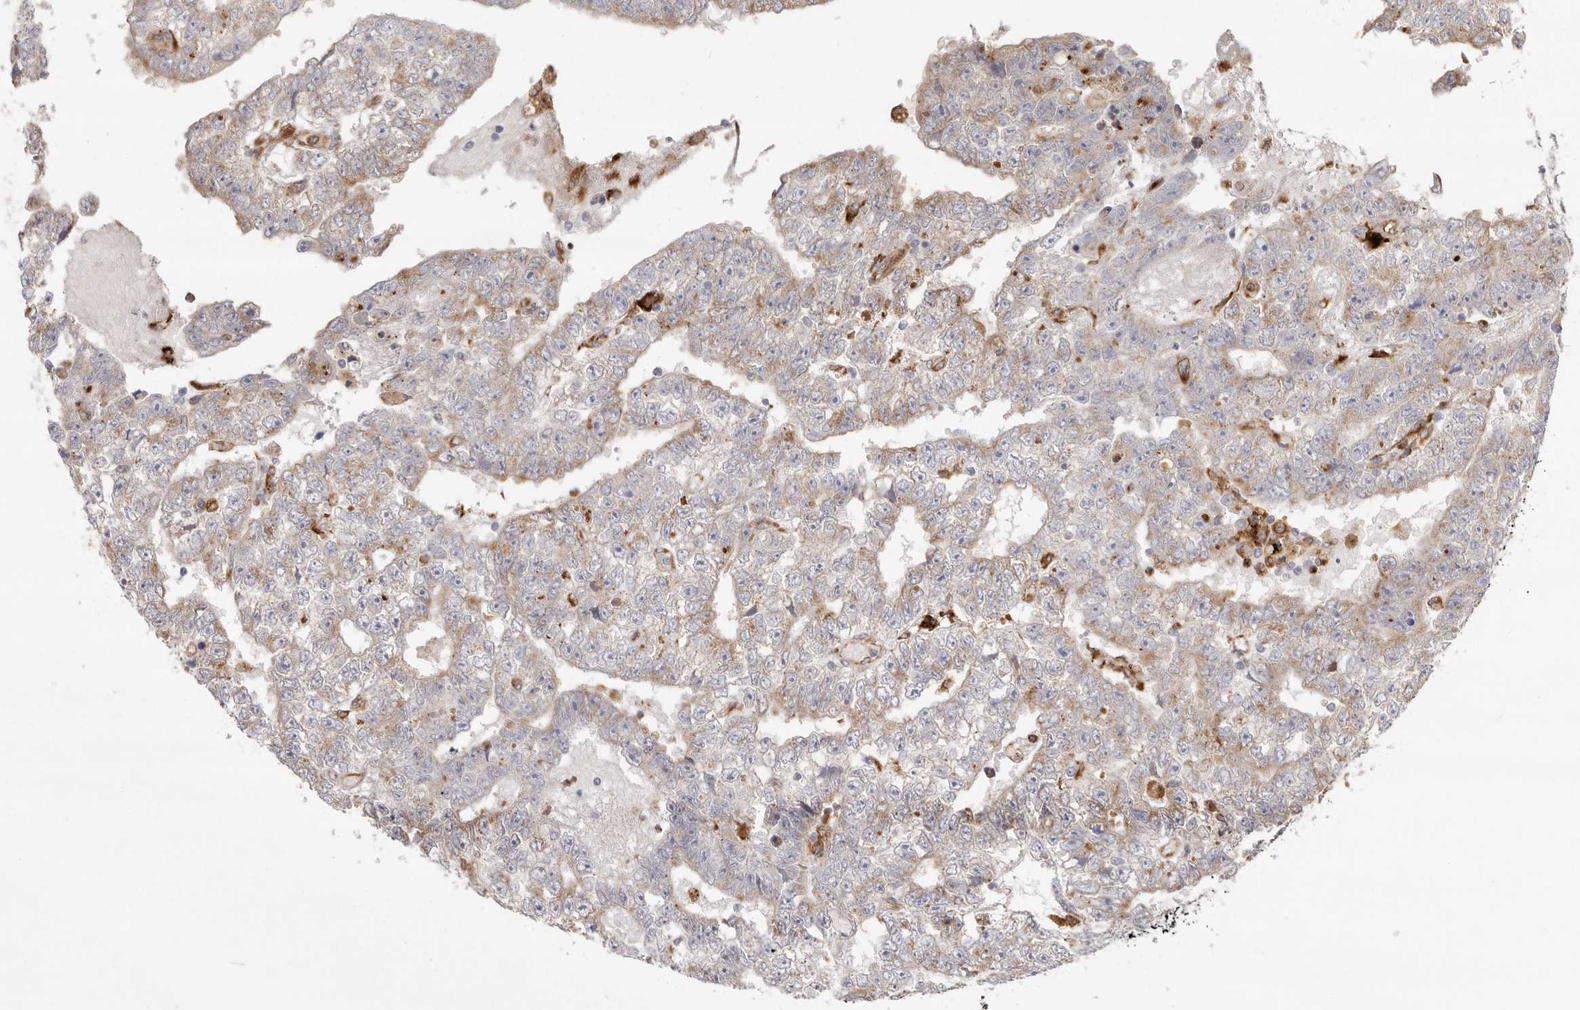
{"staining": {"intensity": "weak", "quantity": ">75%", "location": "cytoplasmic/membranous"}, "tissue": "testis cancer", "cell_type": "Tumor cells", "image_type": "cancer", "snomed": [{"axis": "morphology", "description": "Carcinoma, Embryonal, NOS"}, {"axis": "topography", "description": "Testis"}], "caption": "Human embryonal carcinoma (testis) stained with a brown dye reveals weak cytoplasmic/membranous positive positivity in about >75% of tumor cells.", "gene": "GRN", "patient": {"sex": "male", "age": 25}}